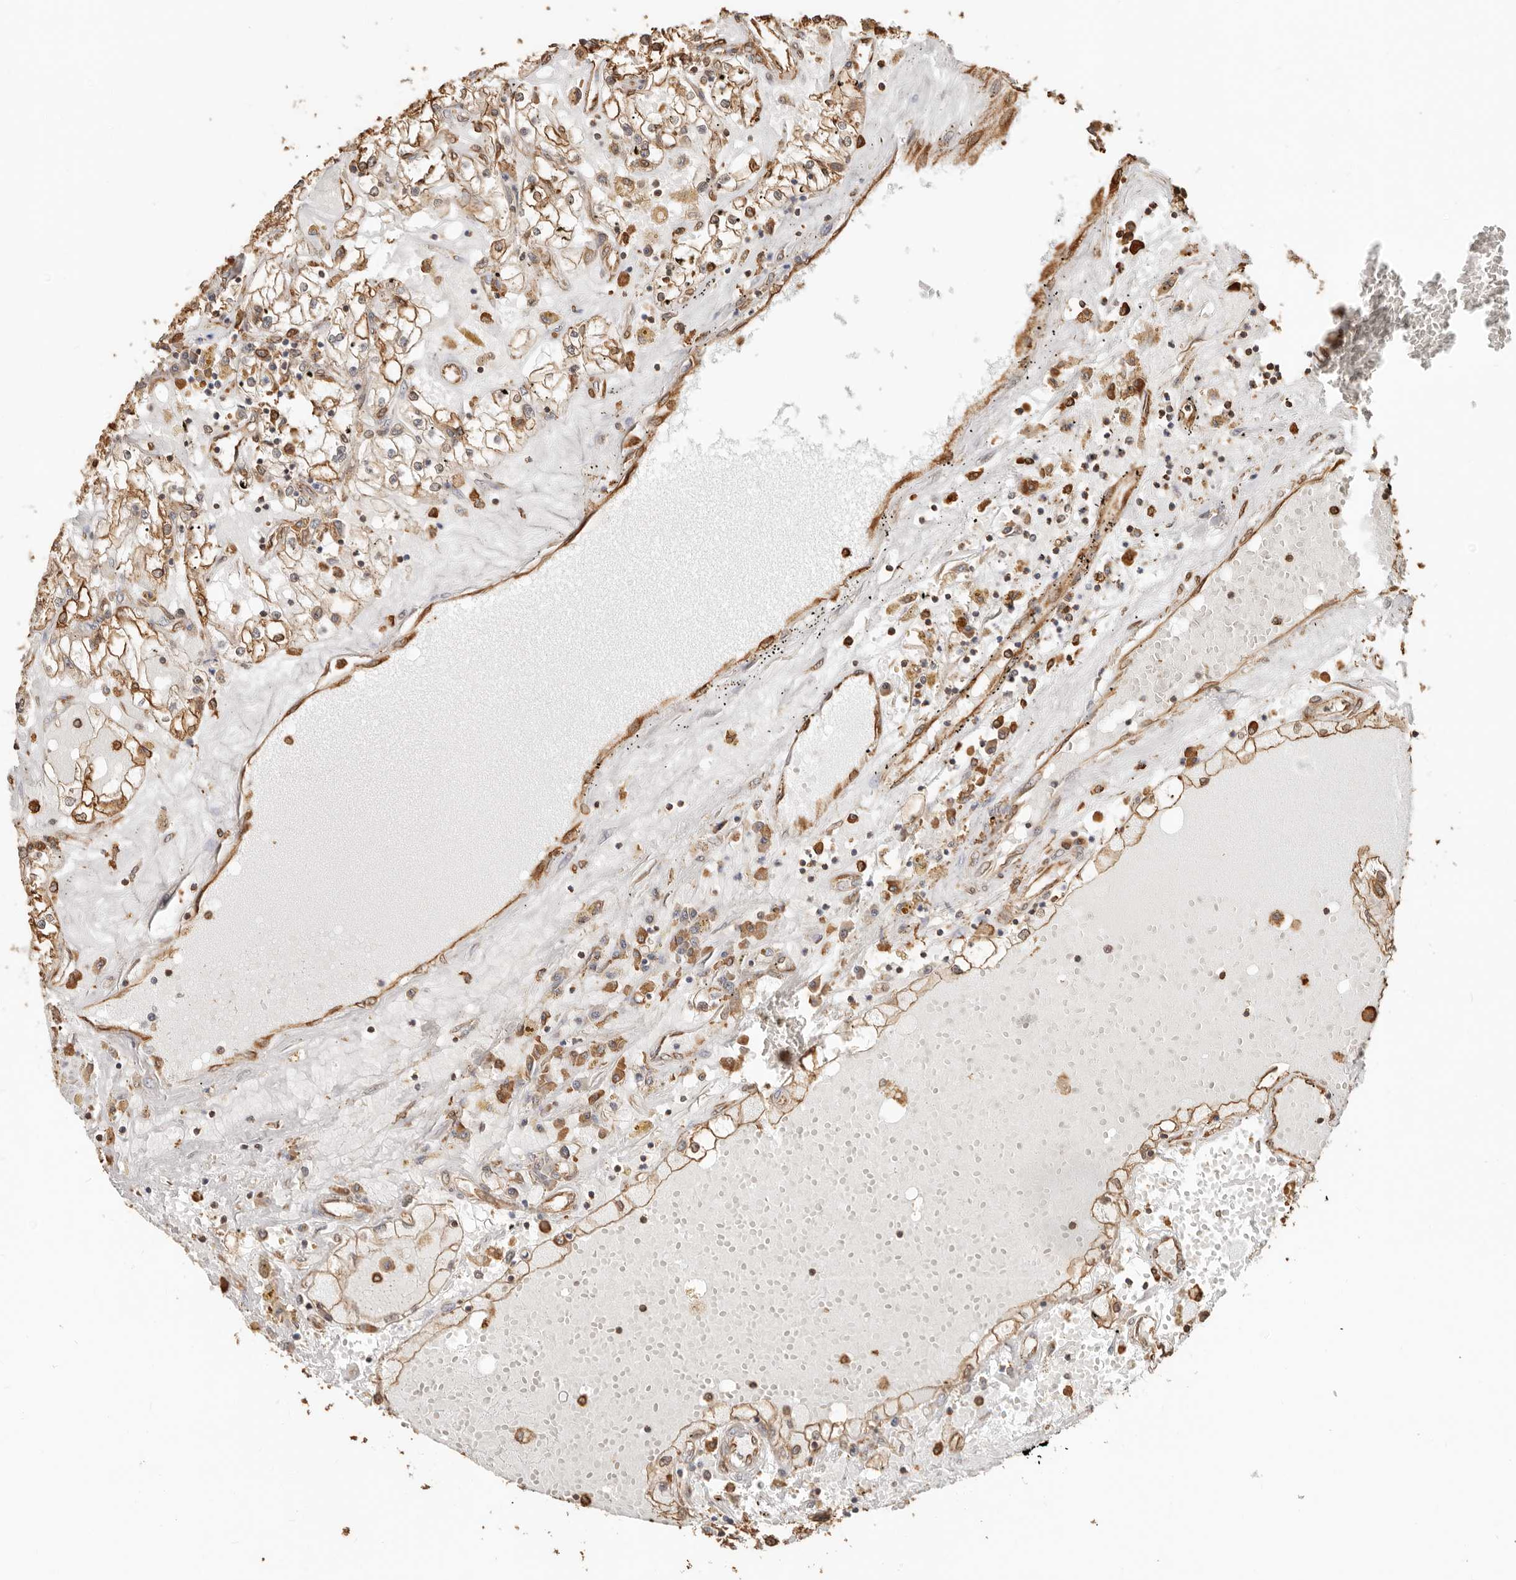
{"staining": {"intensity": "moderate", "quantity": ">75%", "location": "cytoplasmic/membranous"}, "tissue": "renal cancer", "cell_type": "Tumor cells", "image_type": "cancer", "snomed": [{"axis": "morphology", "description": "Adenocarcinoma, NOS"}, {"axis": "topography", "description": "Kidney"}], "caption": "Immunohistochemical staining of renal adenocarcinoma reveals moderate cytoplasmic/membranous protein expression in about >75% of tumor cells.", "gene": "ARHGEF10L", "patient": {"sex": "male", "age": 56}}